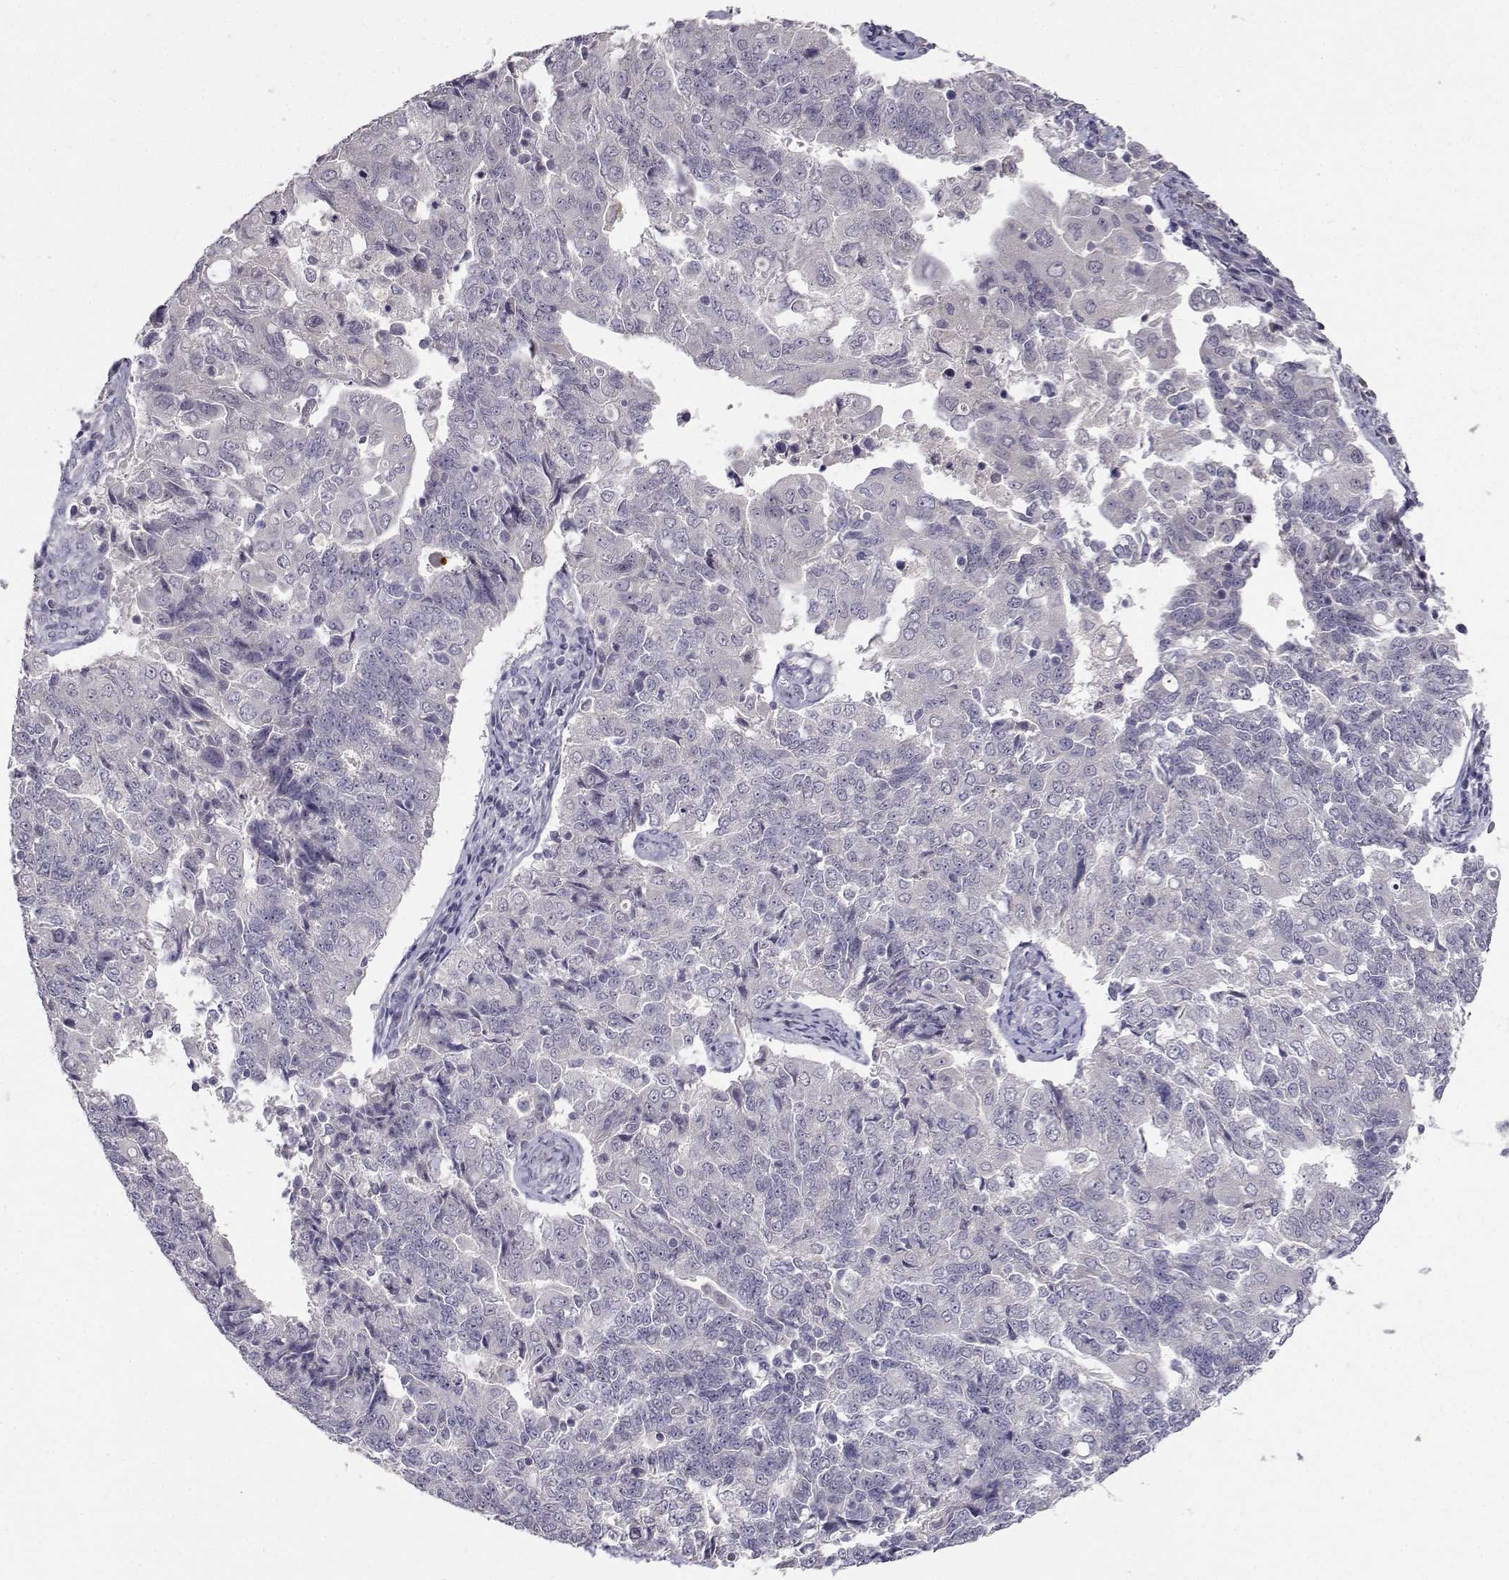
{"staining": {"intensity": "negative", "quantity": "none", "location": "none"}, "tissue": "endometrial cancer", "cell_type": "Tumor cells", "image_type": "cancer", "snomed": [{"axis": "morphology", "description": "Adenocarcinoma, NOS"}, {"axis": "topography", "description": "Endometrium"}], "caption": "Immunohistochemistry (IHC) photomicrograph of neoplastic tissue: human endometrial cancer (adenocarcinoma) stained with DAB (3,3'-diaminobenzidine) demonstrates no significant protein staining in tumor cells.", "gene": "SLC6A3", "patient": {"sex": "female", "age": 43}}